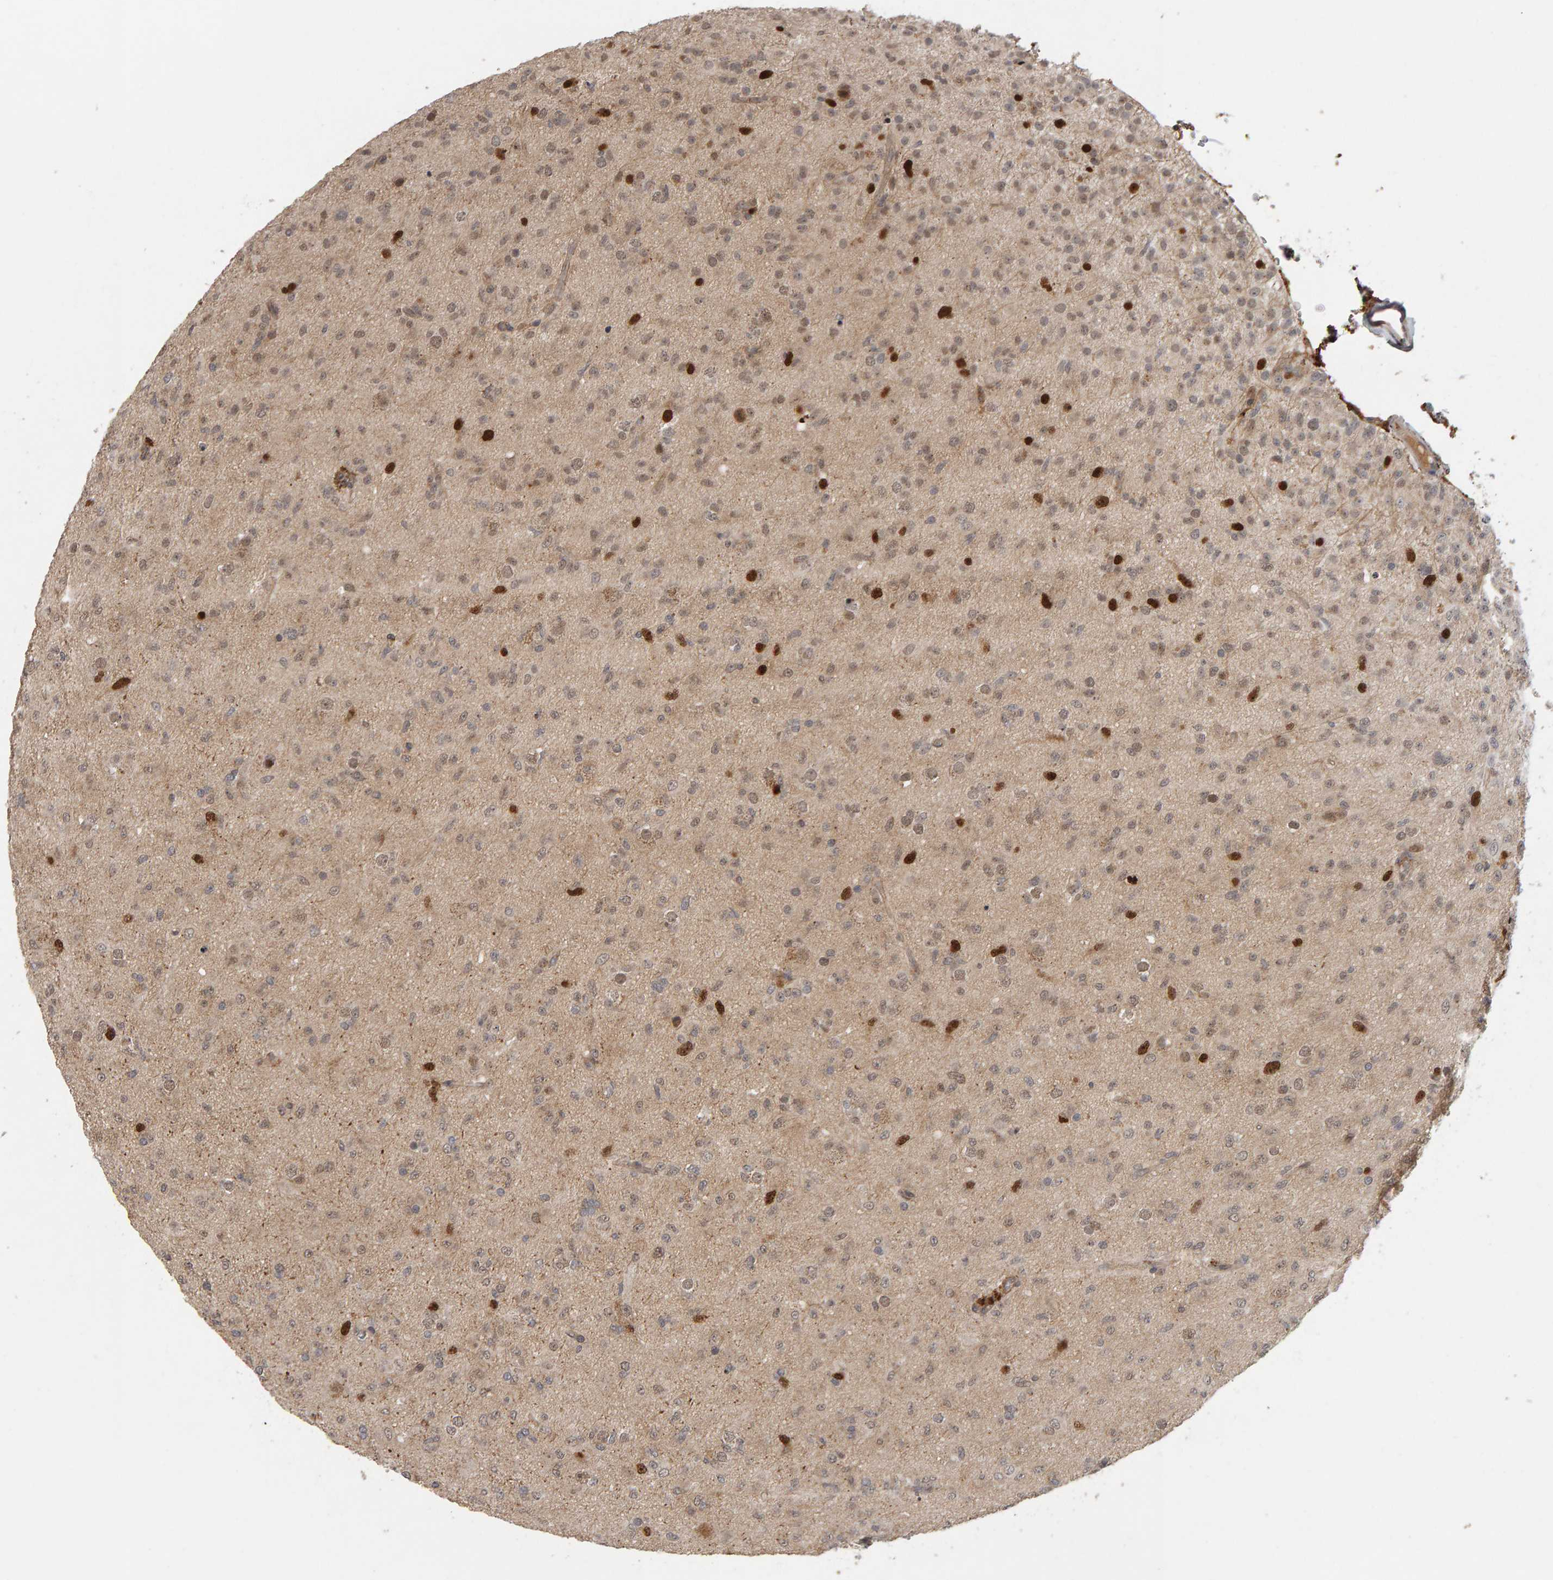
{"staining": {"intensity": "strong", "quantity": "<25%", "location": "nuclear"}, "tissue": "glioma", "cell_type": "Tumor cells", "image_type": "cancer", "snomed": [{"axis": "morphology", "description": "Glioma, malignant, Low grade"}, {"axis": "topography", "description": "Brain"}], "caption": "Human low-grade glioma (malignant) stained for a protein (brown) exhibits strong nuclear positive staining in about <25% of tumor cells.", "gene": "CDCA5", "patient": {"sex": "male", "age": 65}}